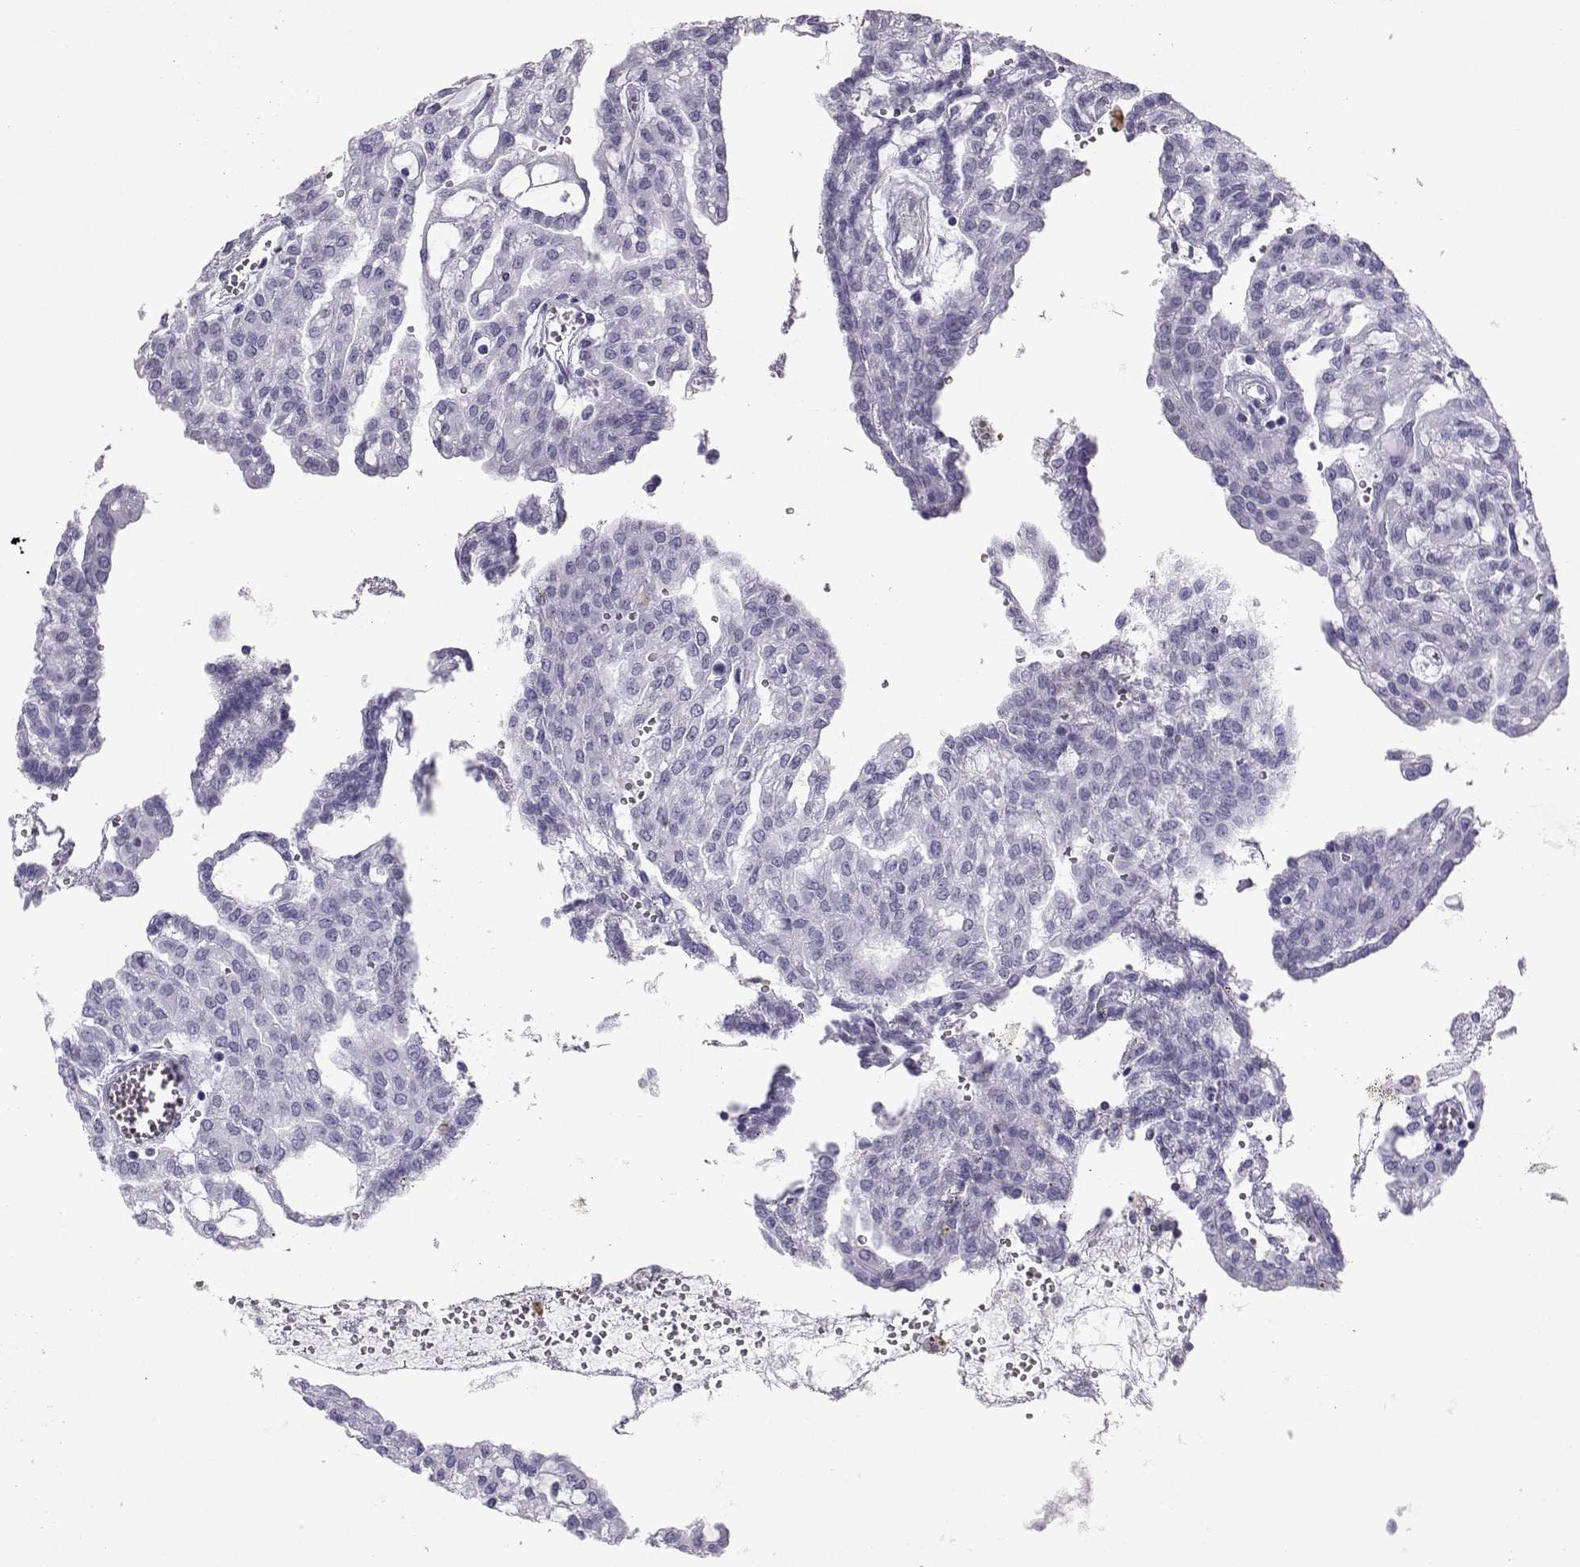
{"staining": {"intensity": "negative", "quantity": "none", "location": "none"}, "tissue": "renal cancer", "cell_type": "Tumor cells", "image_type": "cancer", "snomed": [{"axis": "morphology", "description": "Adenocarcinoma, NOS"}, {"axis": "topography", "description": "Kidney"}], "caption": "Immunohistochemical staining of human renal cancer (adenocarcinoma) exhibits no significant expression in tumor cells.", "gene": "SST", "patient": {"sex": "male", "age": 63}}